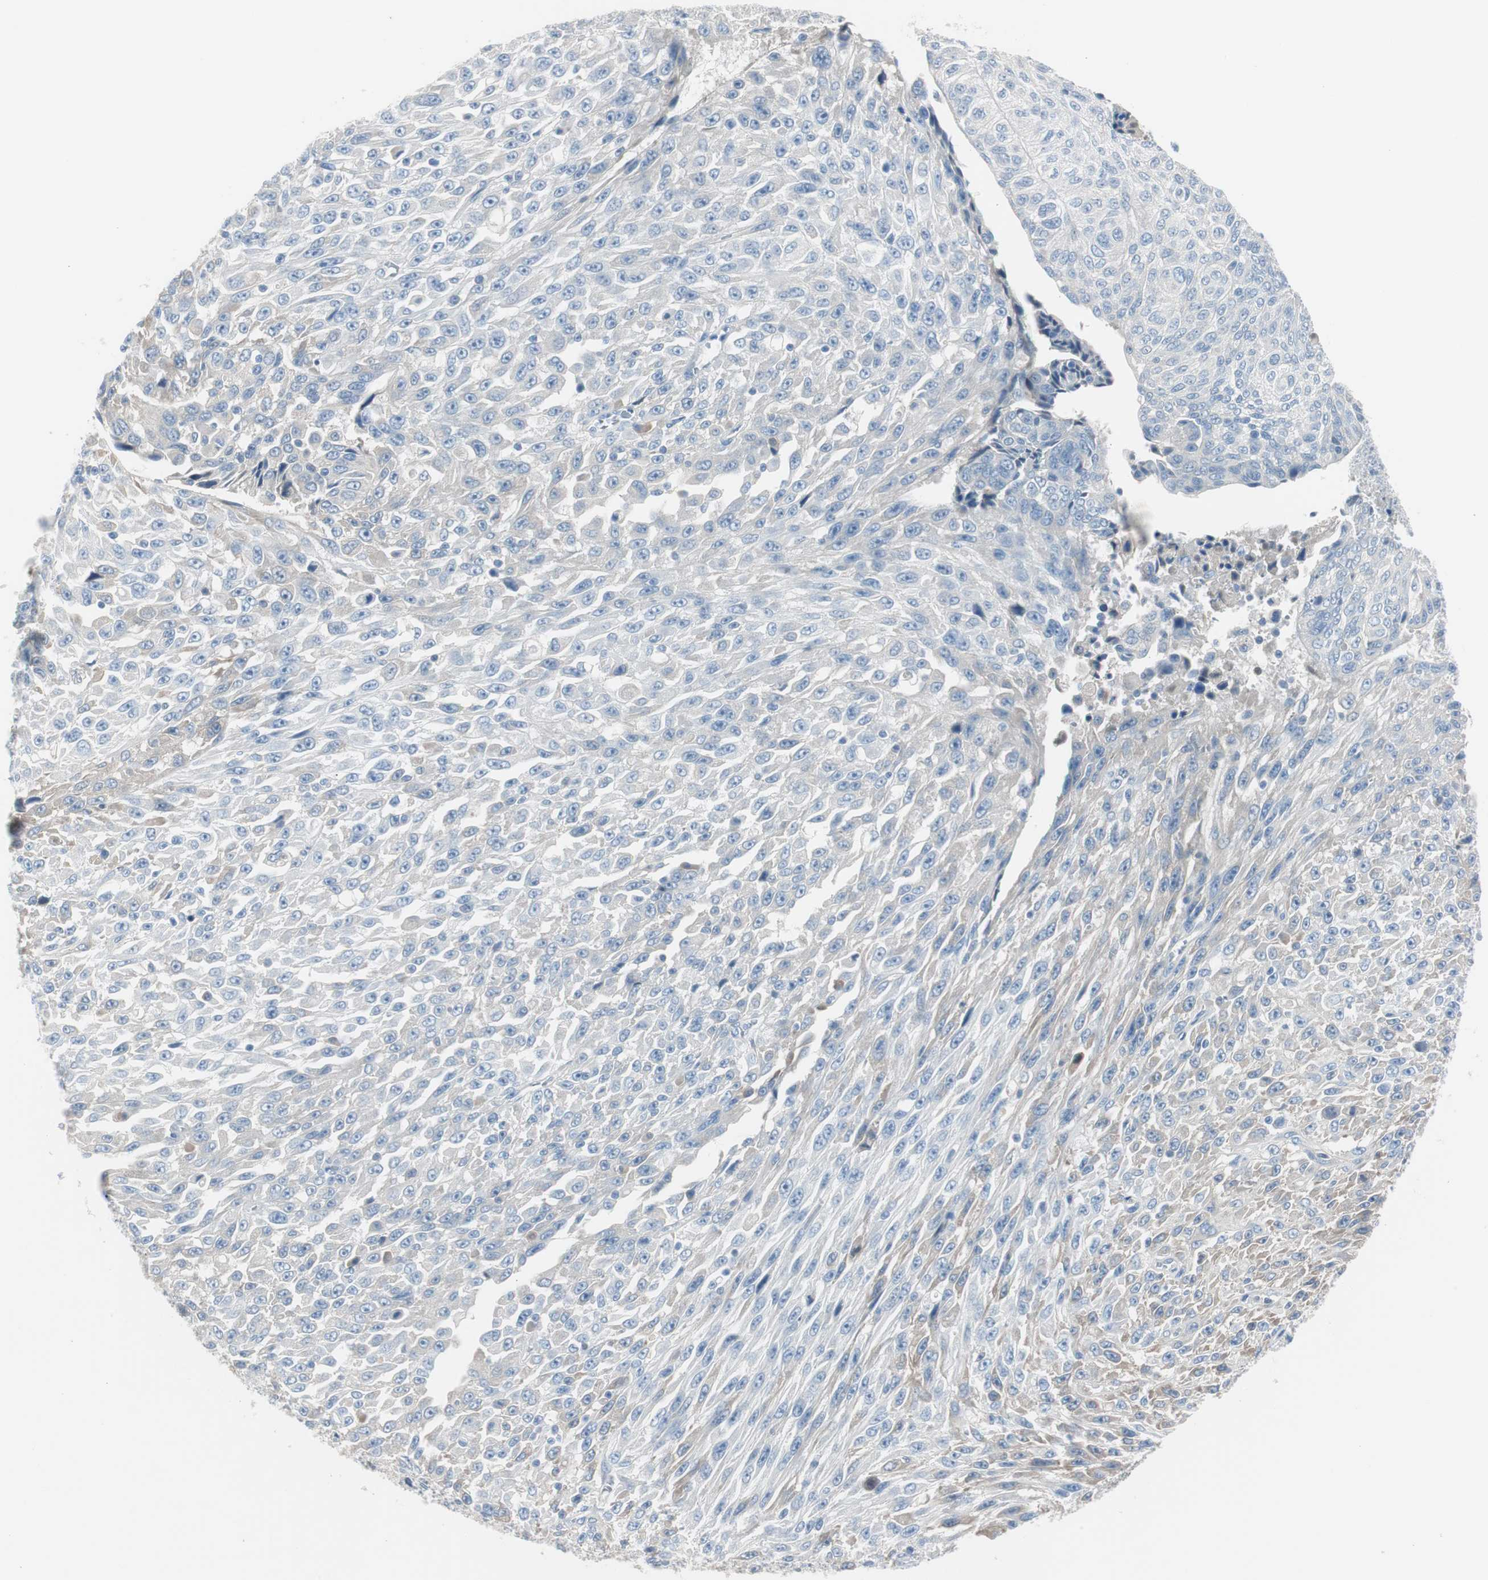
{"staining": {"intensity": "weak", "quantity": "<25%", "location": "cytoplasmic/membranous"}, "tissue": "urothelial cancer", "cell_type": "Tumor cells", "image_type": "cancer", "snomed": [{"axis": "morphology", "description": "Urothelial carcinoma, High grade"}, {"axis": "topography", "description": "Urinary bladder"}], "caption": "This is an immunohistochemistry photomicrograph of urothelial cancer. There is no expression in tumor cells.", "gene": "SERPINF1", "patient": {"sex": "male", "age": 66}}